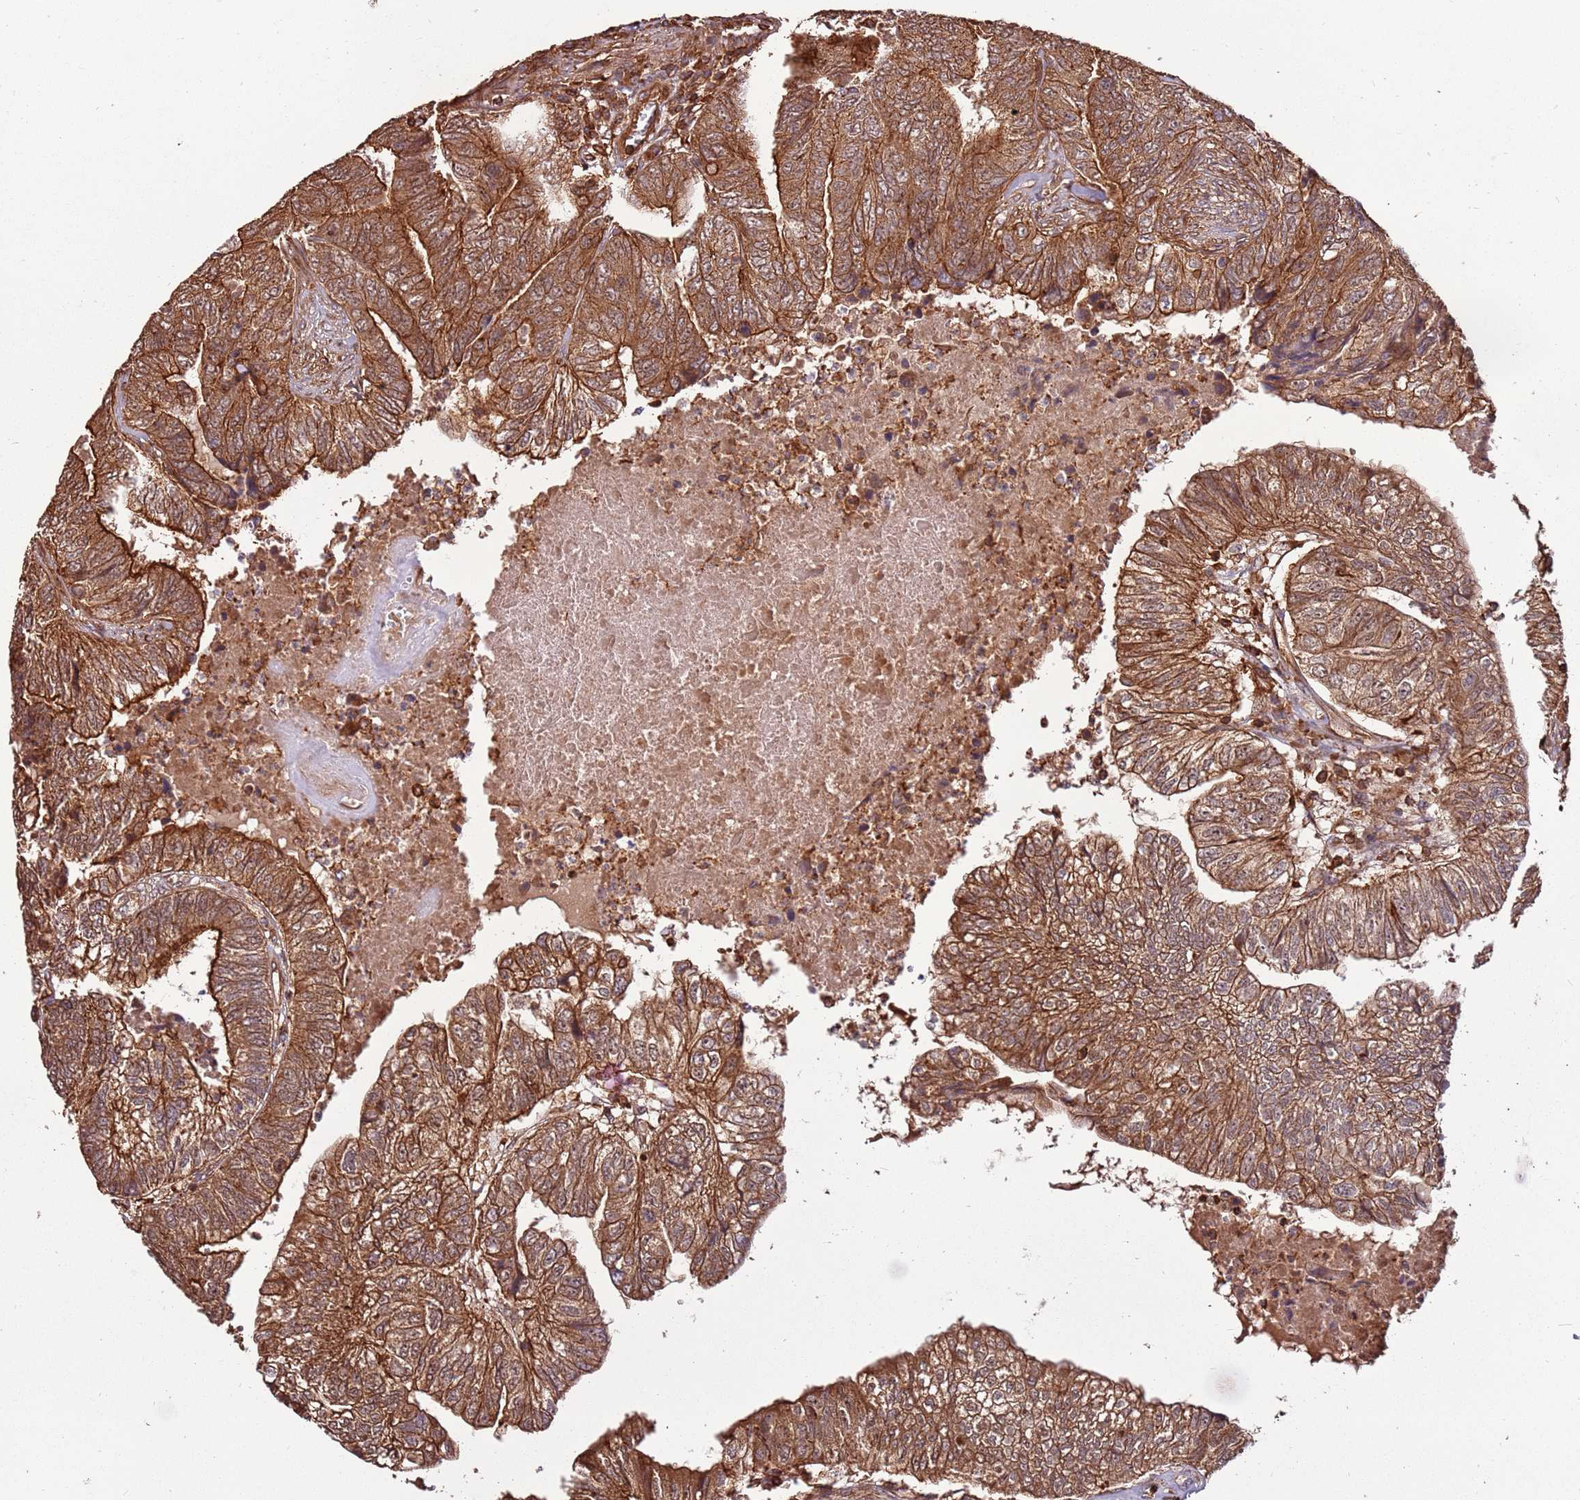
{"staining": {"intensity": "moderate", "quantity": ">75%", "location": "cytoplasmic/membranous"}, "tissue": "colorectal cancer", "cell_type": "Tumor cells", "image_type": "cancer", "snomed": [{"axis": "morphology", "description": "Adenocarcinoma, NOS"}, {"axis": "topography", "description": "Colon"}], "caption": "Colorectal cancer (adenocarcinoma) stained with a protein marker exhibits moderate staining in tumor cells.", "gene": "ACVR2A", "patient": {"sex": "female", "age": 67}}